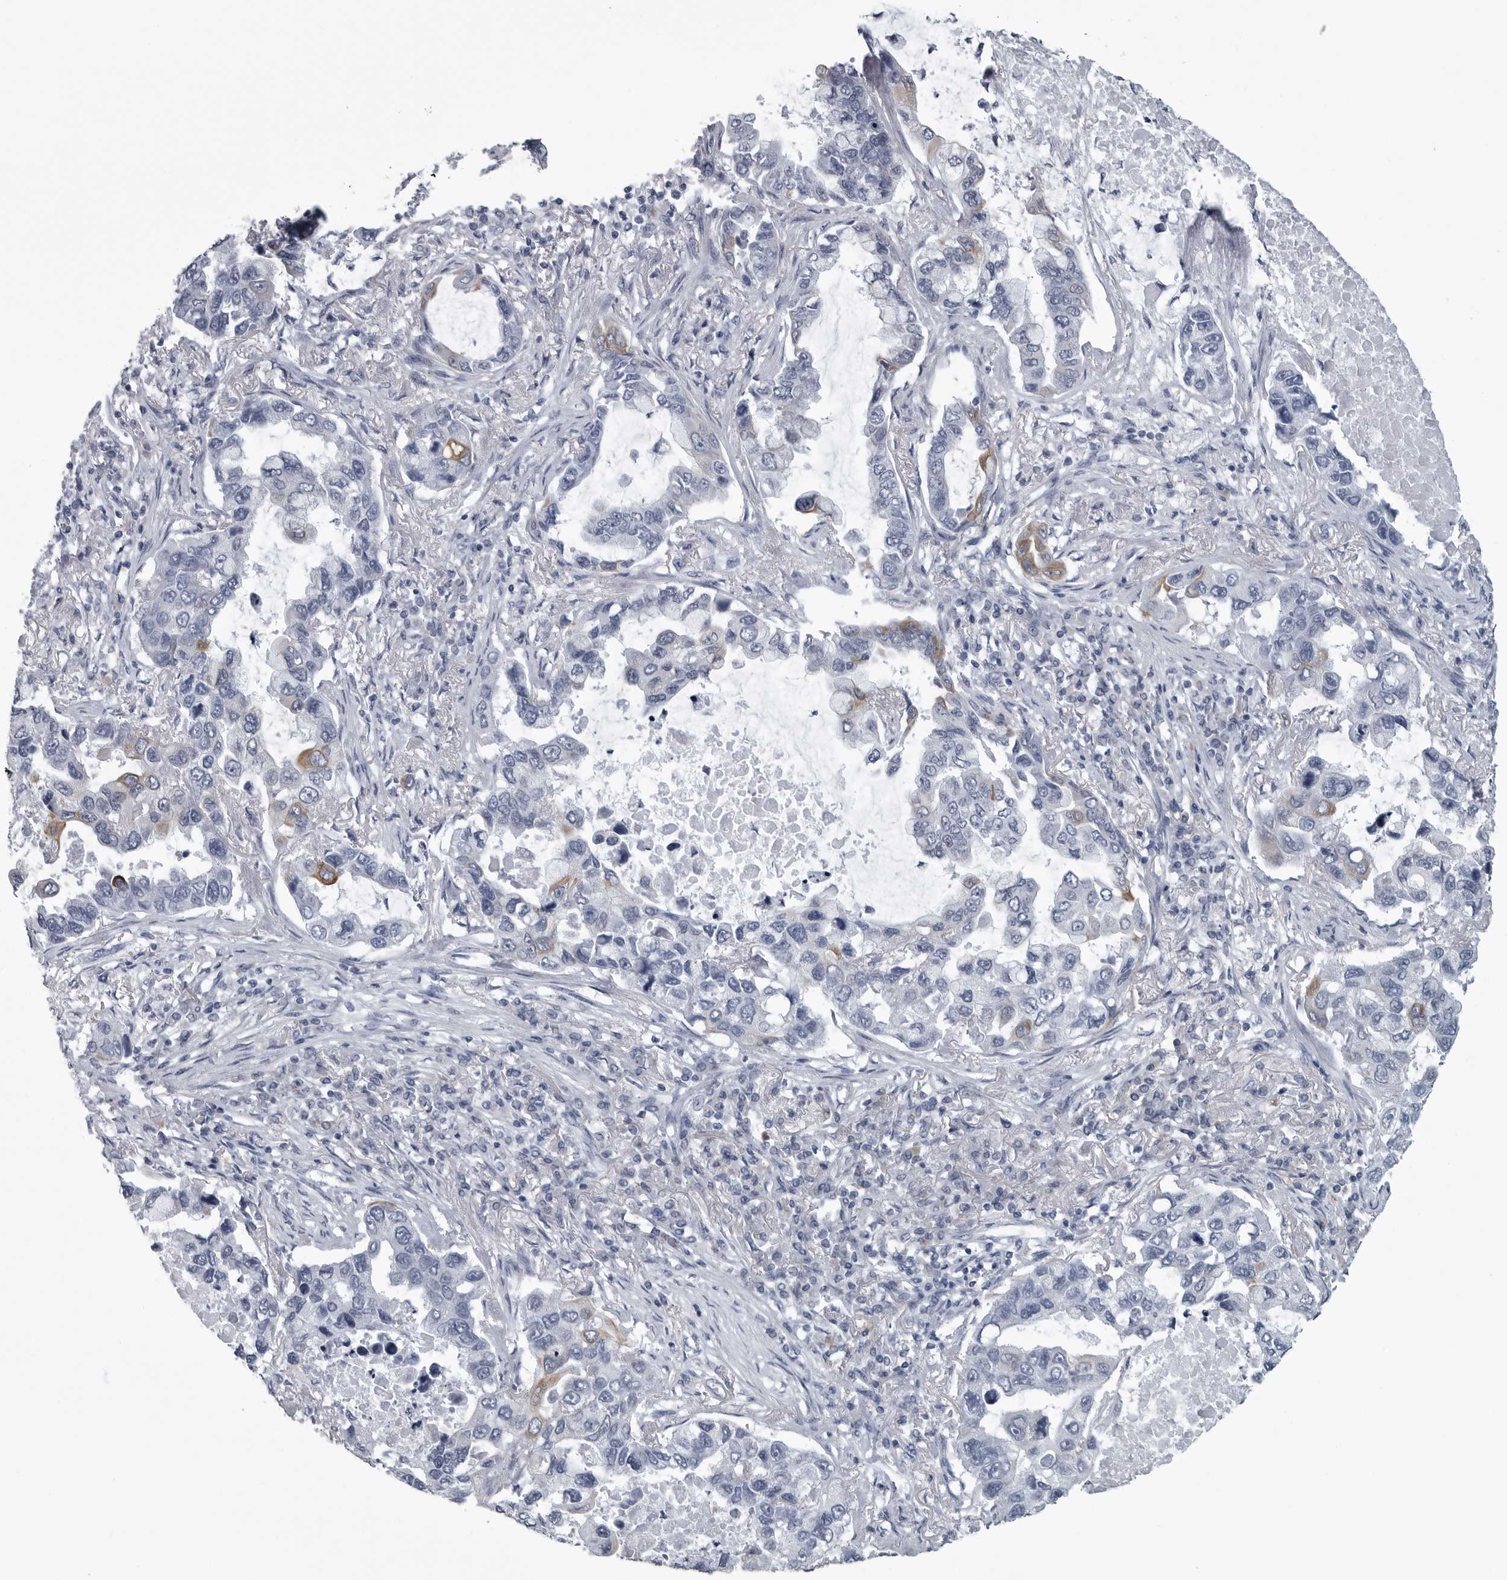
{"staining": {"intensity": "moderate", "quantity": "<25%", "location": "cytoplasmic/membranous"}, "tissue": "lung cancer", "cell_type": "Tumor cells", "image_type": "cancer", "snomed": [{"axis": "morphology", "description": "Adenocarcinoma, NOS"}, {"axis": "topography", "description": "Lung"}], "caption": "Protein staining reveals moderate cytoplasmic/membranous staining in about <25% of tumor cells in lung cancer.", "gene": "MYOC", "patient": {"sex": "male", "age": 64}}